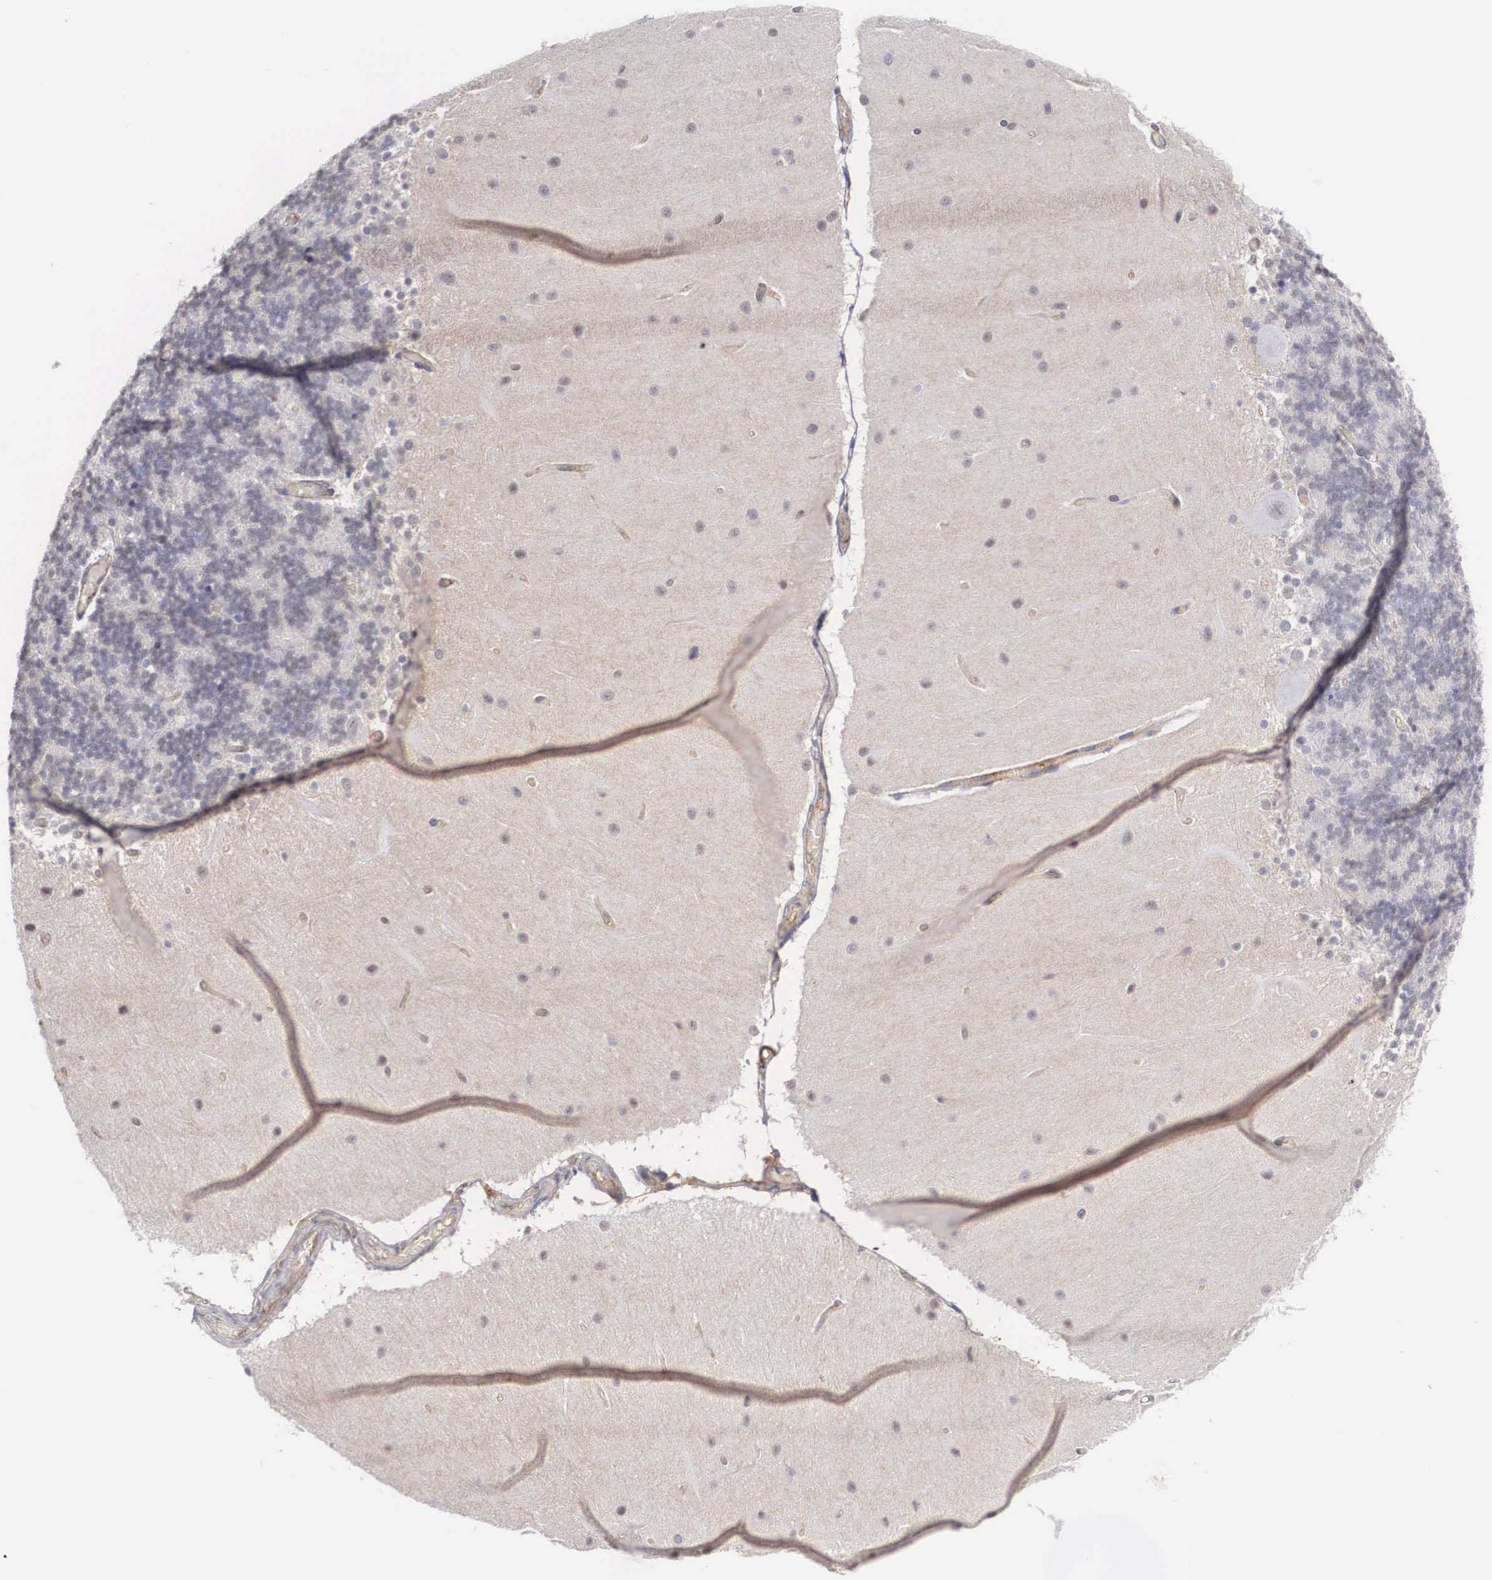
{"staining": {"intensity": "negative", "quantity": "none", "location": "none"}, "tissue": "cerebellum", "cell_type": "Cells in granular layer", "image_type": "normal", "snomed": [{"axis": "morphology", "description": "Normal tissue, NOS"}, {"axis": "topography", "description": "Cerebellum"}], "caption": "Immunohistochemistry (IHC) image of normal cerebellum: human cerebellum stained with DAB demonstrates no significant protein staining in cells in granular layer.", "gene": "NR4A2", "patient": {"sex": "female", "age": 54}}